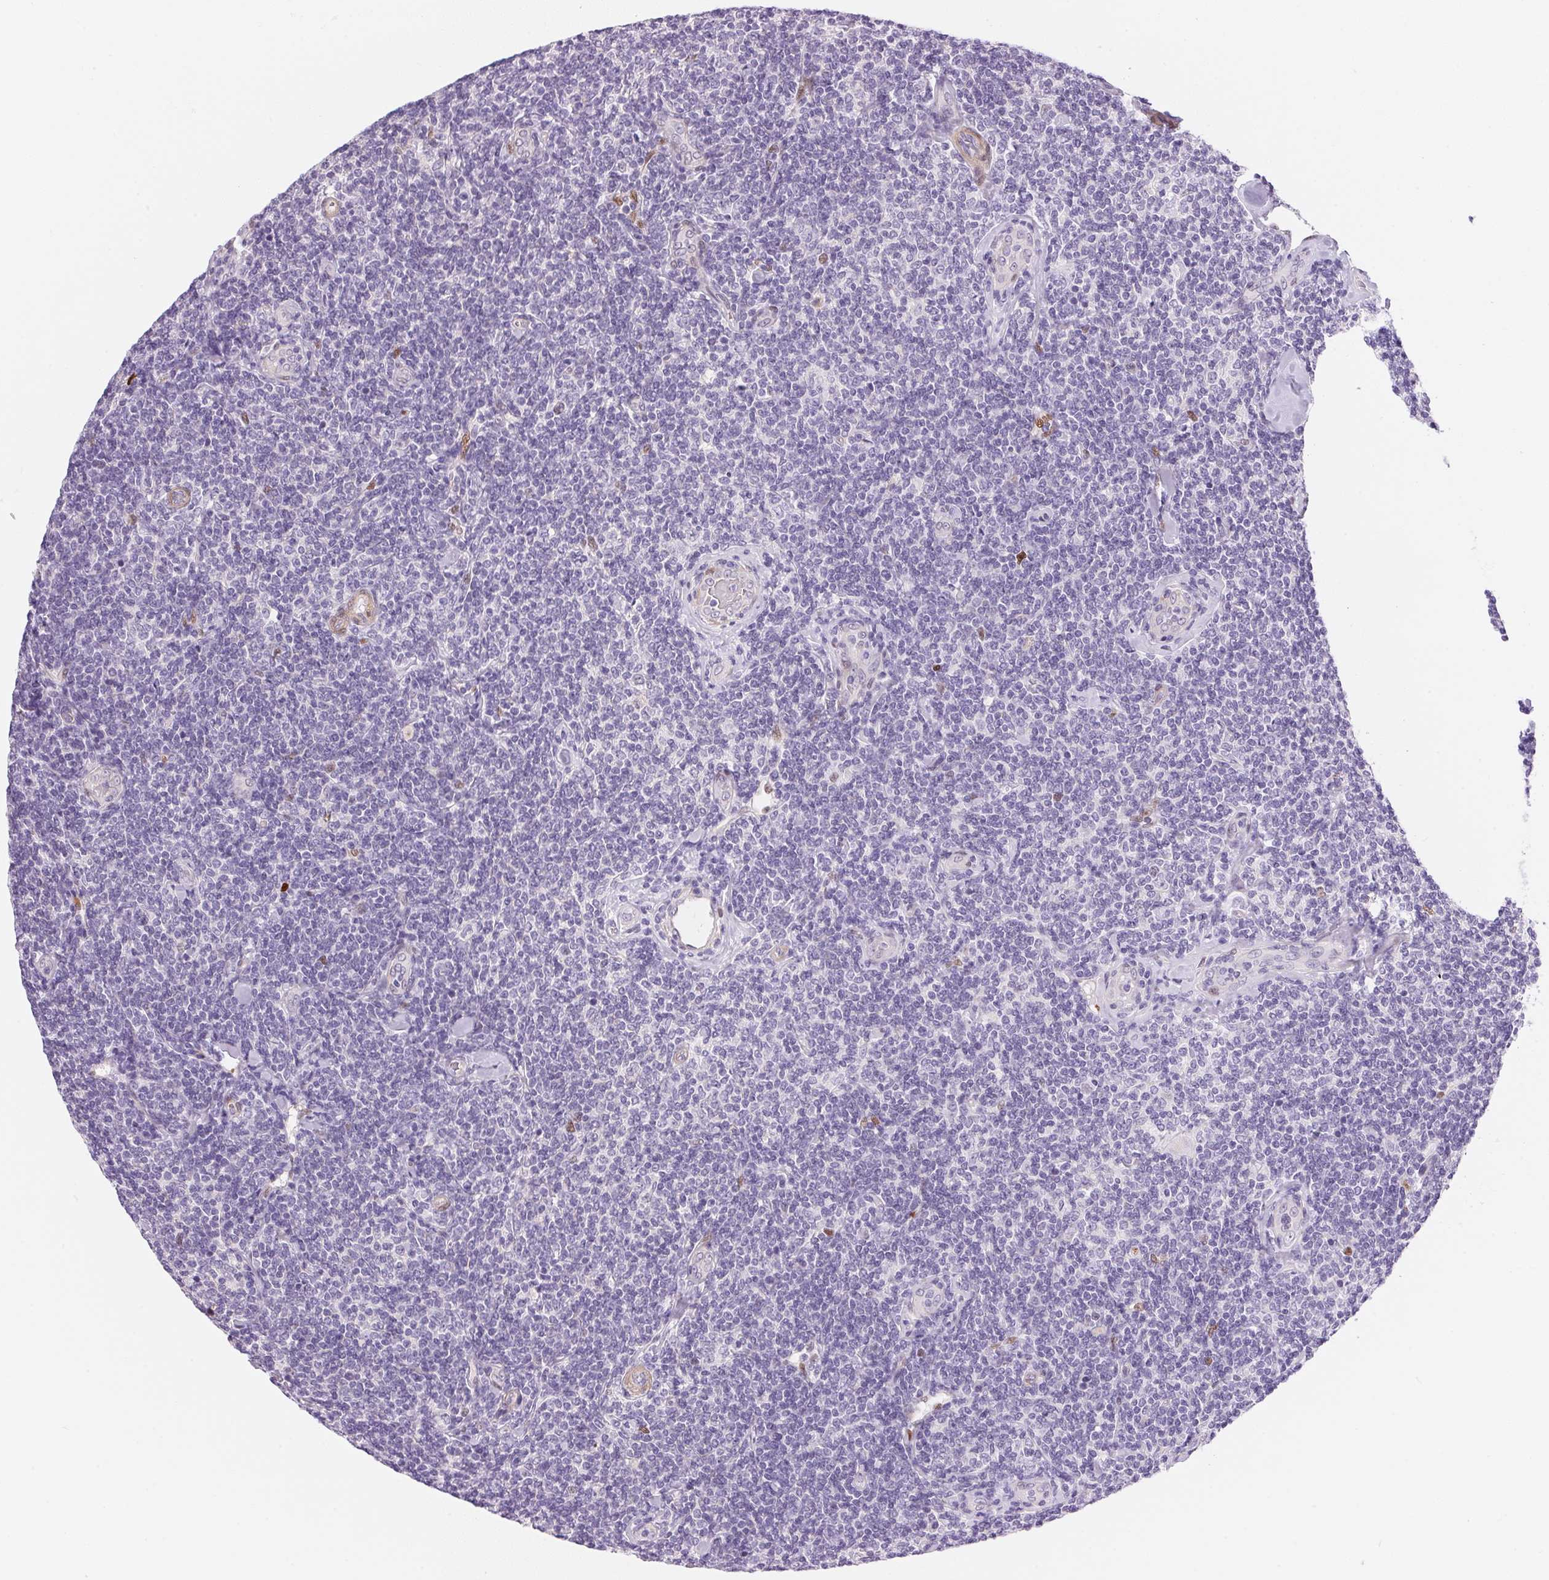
{"staining": {"intensity": "negative", "quantity": "none", "location": "none"}, "tissue": "lymphoma", "cell_type": "Tumor cells", "image_type": "cancer", "snomed": [{"axis": "morphology", "description": "Malignant lymphoma, non-Hodgkin's type, Low grade"}, {"axis": "topography", "description": "Lymph node"}], "caption": "Histopathology image shows no protein positivity in tumor cells of malignant lymphoma, non-Hodgkin's type (low-grade) tissue.", "gene": "SMTN", "patient": {"sex": "female", "age": 56}}